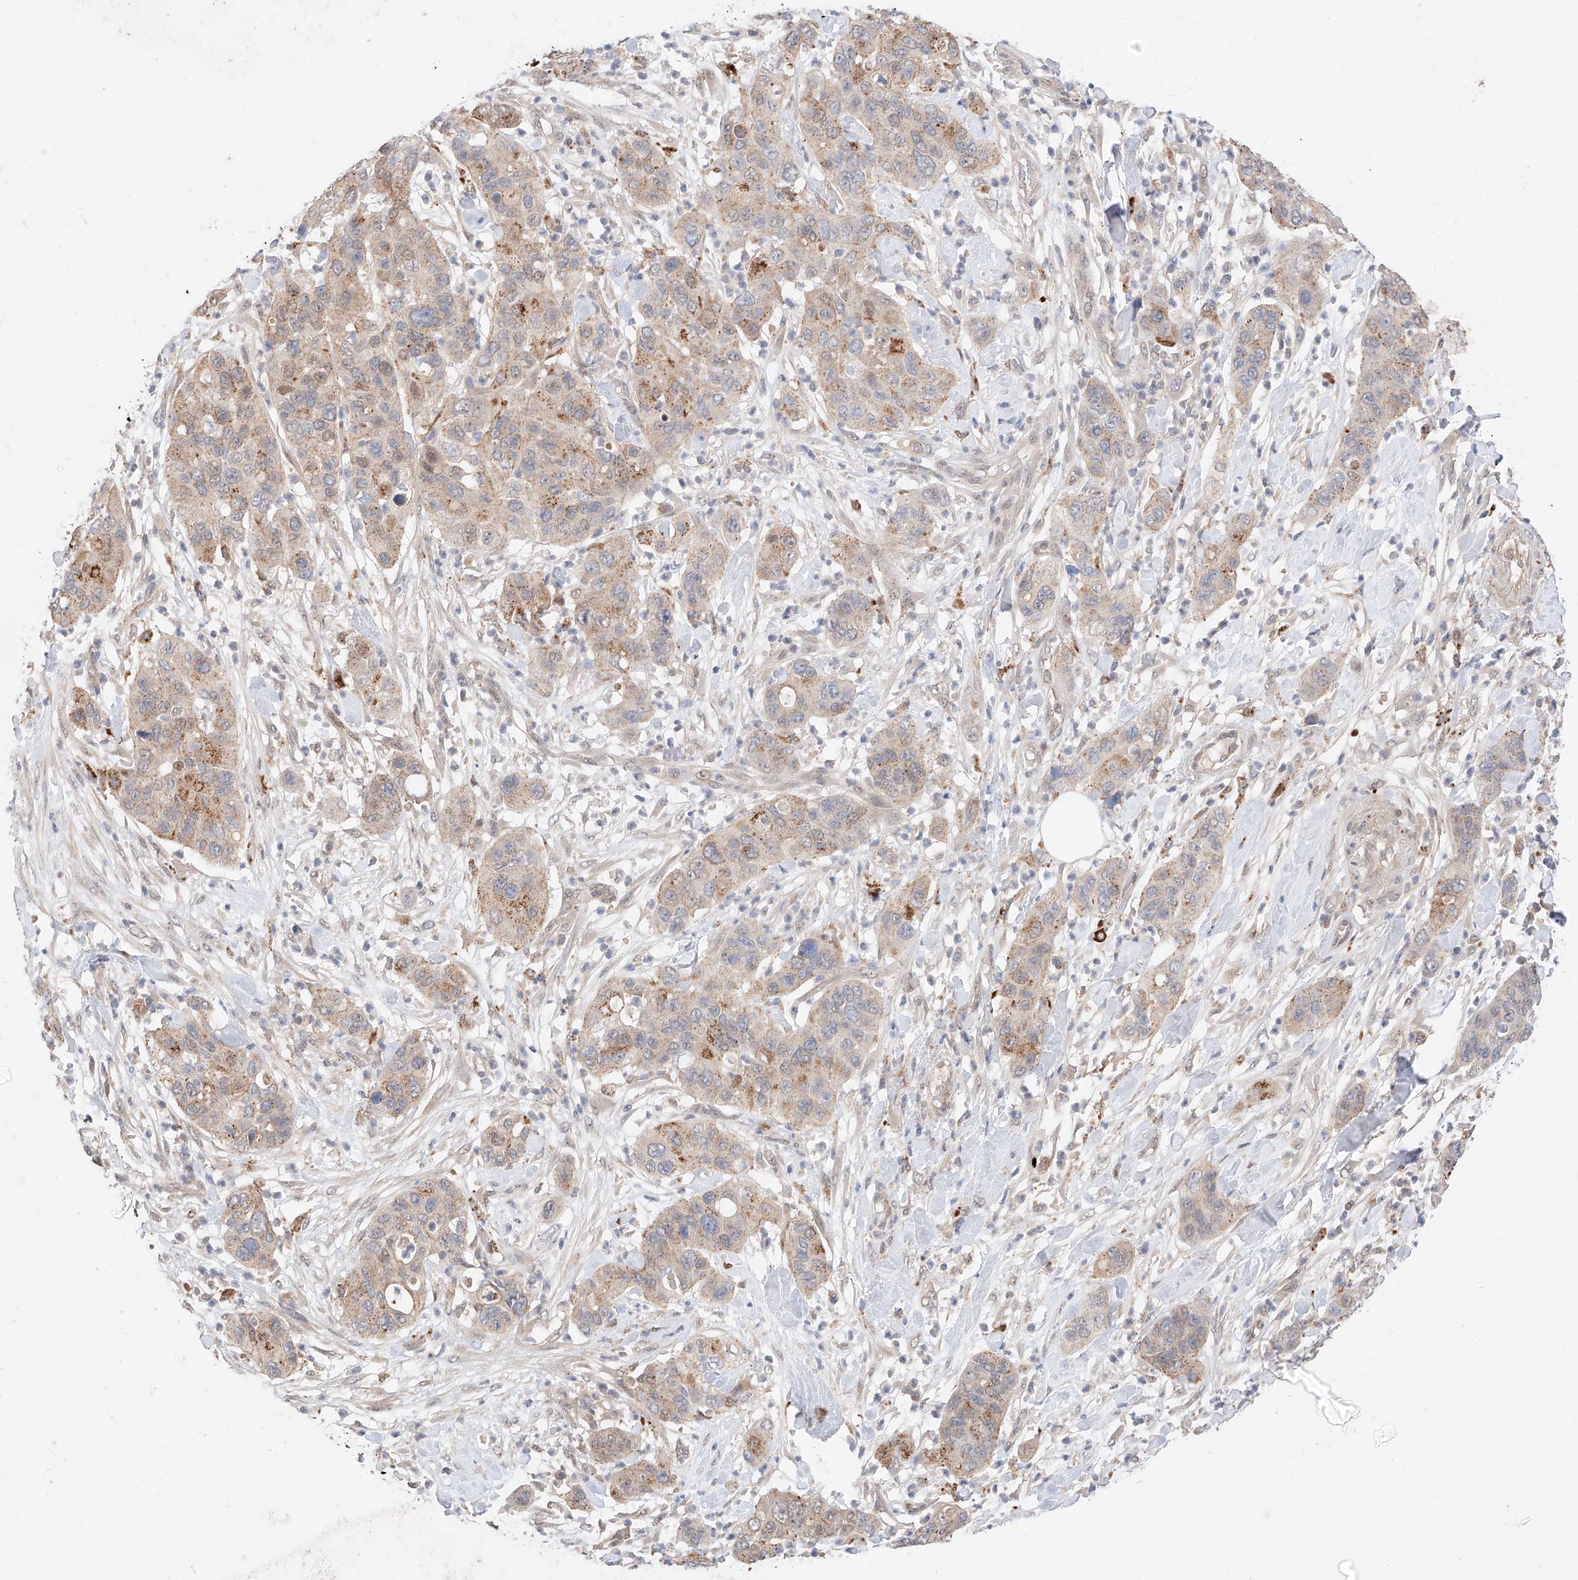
{"staining": {"intensity": "moderate", "quantity": "<25%", "location": "cytoplasmic/membranous"}, "tissue": "pancreatic cancer", "cell_type": "Tumor cells", "image_type": "cancer", "snomed": [{"axis": "morphology", "description": "Adenocarcinoma, NOS"}, {"axis": "topography", "description": "Pancreas"}], "caption": "DAB immunohistochemical staining of pancreatic cancer (adenocarcinoma) exhibits moderate cytoplasmic/membranous protein staining in approximately <25% of tumor cells.", "gene": "GCNT1", "patient": {"sex": "female", "age": 71}}